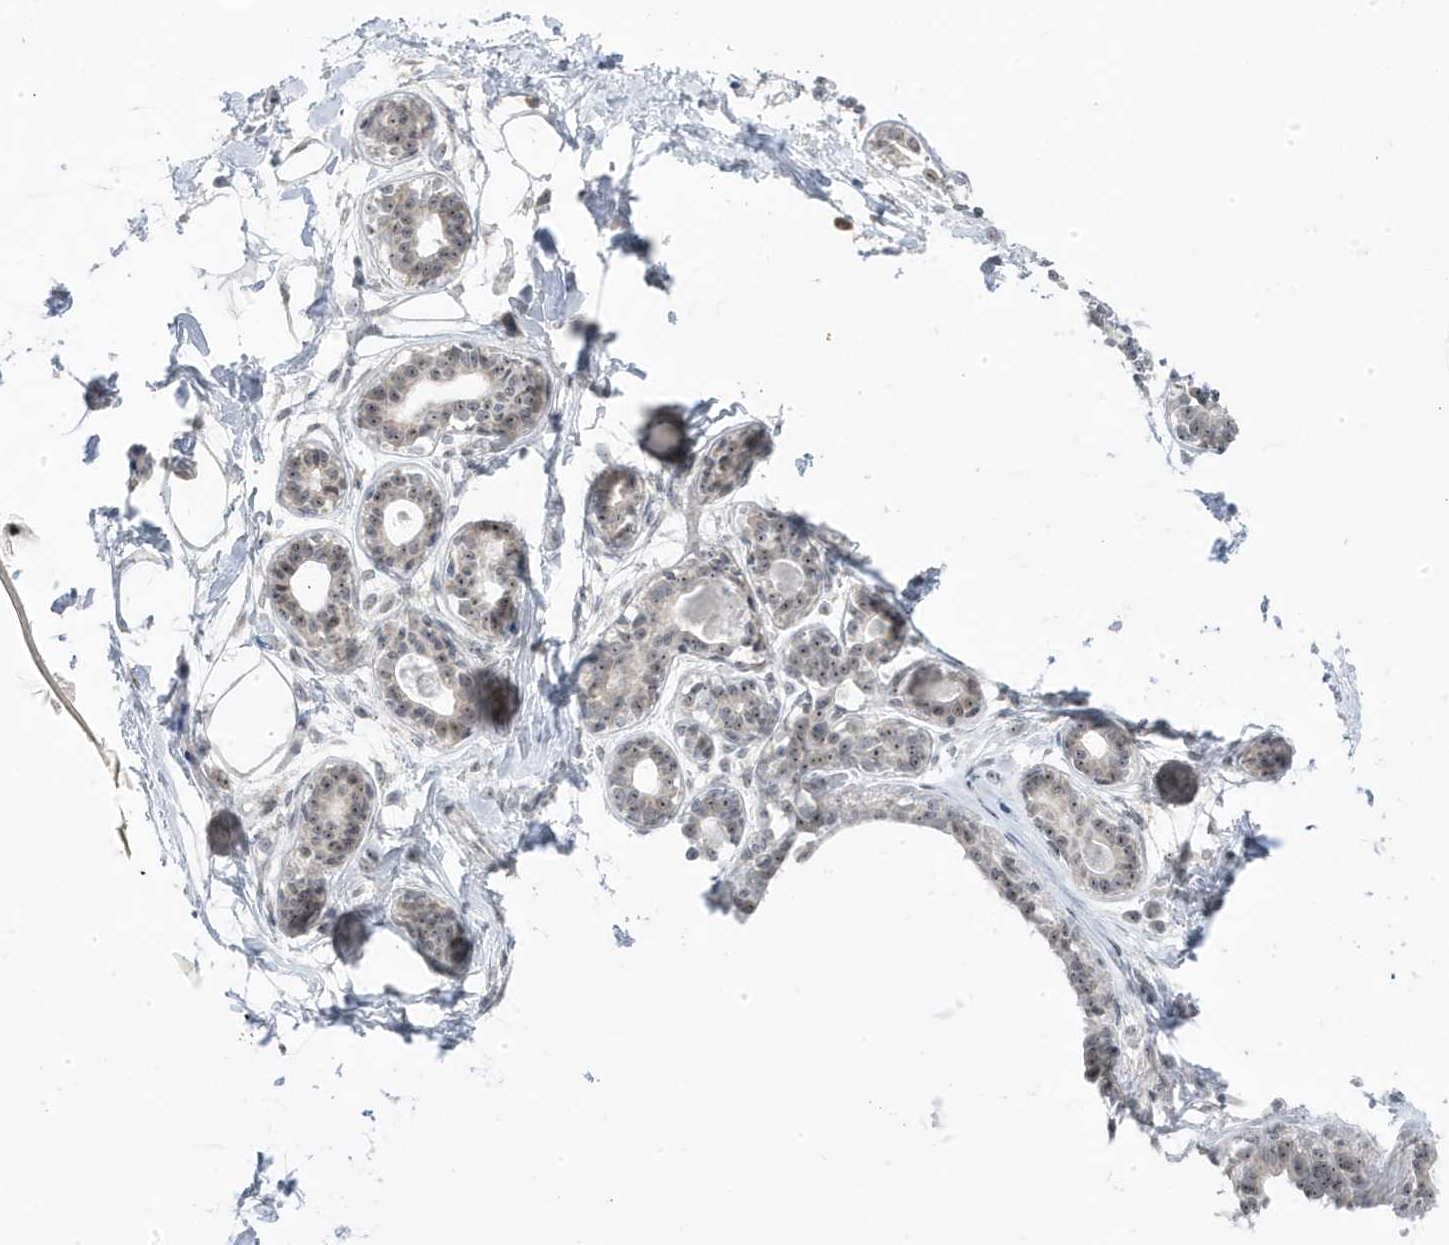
{"staining": {"intensity": "weak", "quantity": "25%-75%", "location": "cytoplasmic/membranous,nuclear"}, "tissue": "breast", "cell_type": "Adipocytes", "image_type": "normal", "snomed": [{"axis": "morphology", "description": "Normal tissue, NOS"}, {"axis": "topography", "description": "Breast"}], "caption": "Weak cytoplasmic/membranous,nuclear positivity for a protein is seen in approximately 25%-75% of adipocytes of normal breast using immunohistochemistry.", "gene": "TSEN15", "patient": {"sex": "female", "age": 45}}